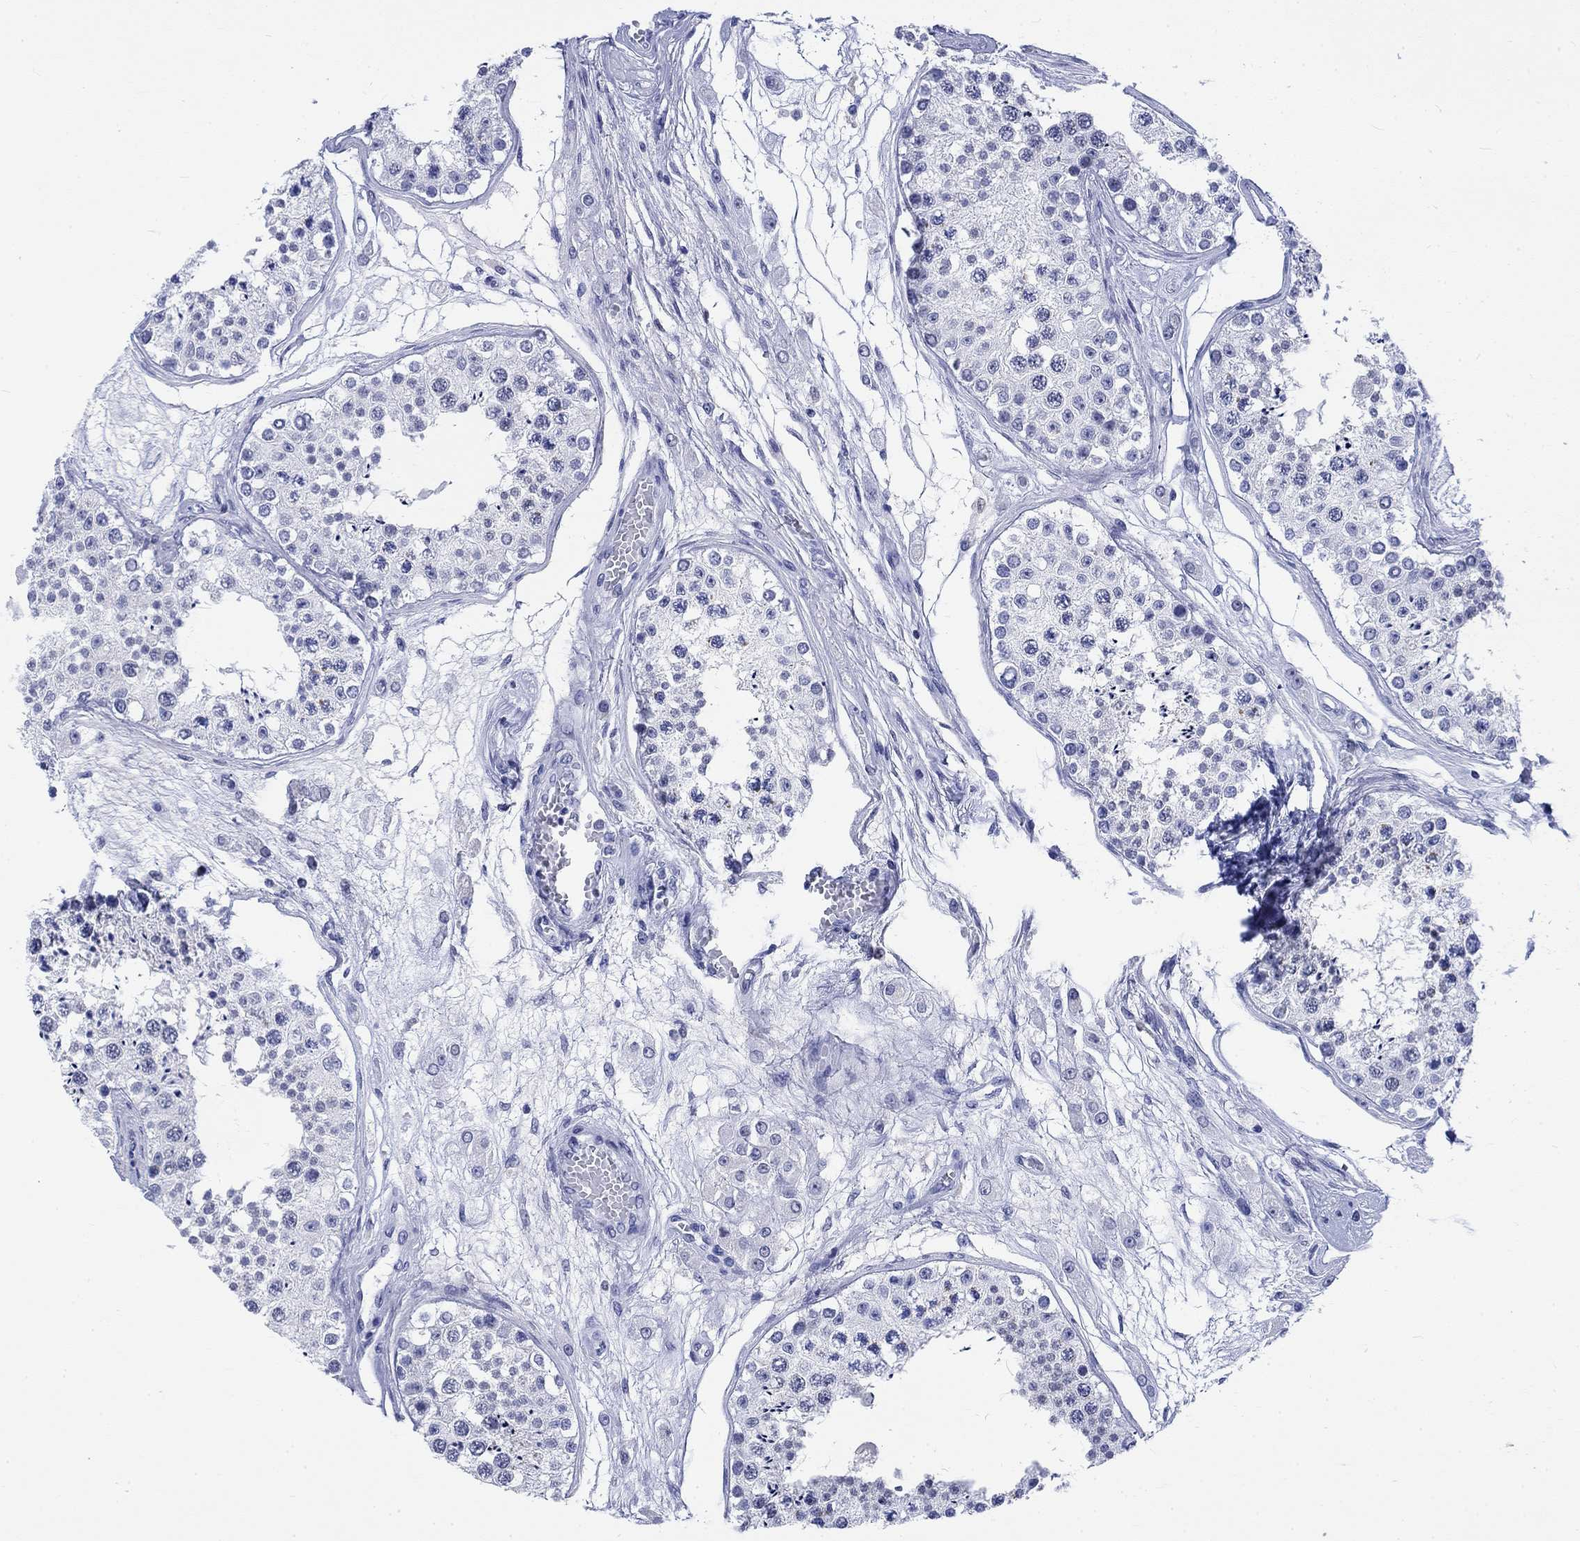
{"staining": {"intensity": "negative", "quantity": "none", "location": "none"}, "tissue": "testis", "cell_type": "Cells in seminiferous ducts", "image_type": "normal", "snomed": [{"axis": "morphology", "description": "Normal tissue, NOS"}, {"axis": "topography", "description": "Testis"}], "caption": "DAB immunohistochemical staining of unremarkable human testis demonstrates no significant expression in cells in seminiferous ducts. (Stains: DAB IHC with hematoxylin counter stain, Microscopy: brightfield microscopy at high magnification).", "gene": "KRT76", "patient": {"sex": "male", "age": 25}}